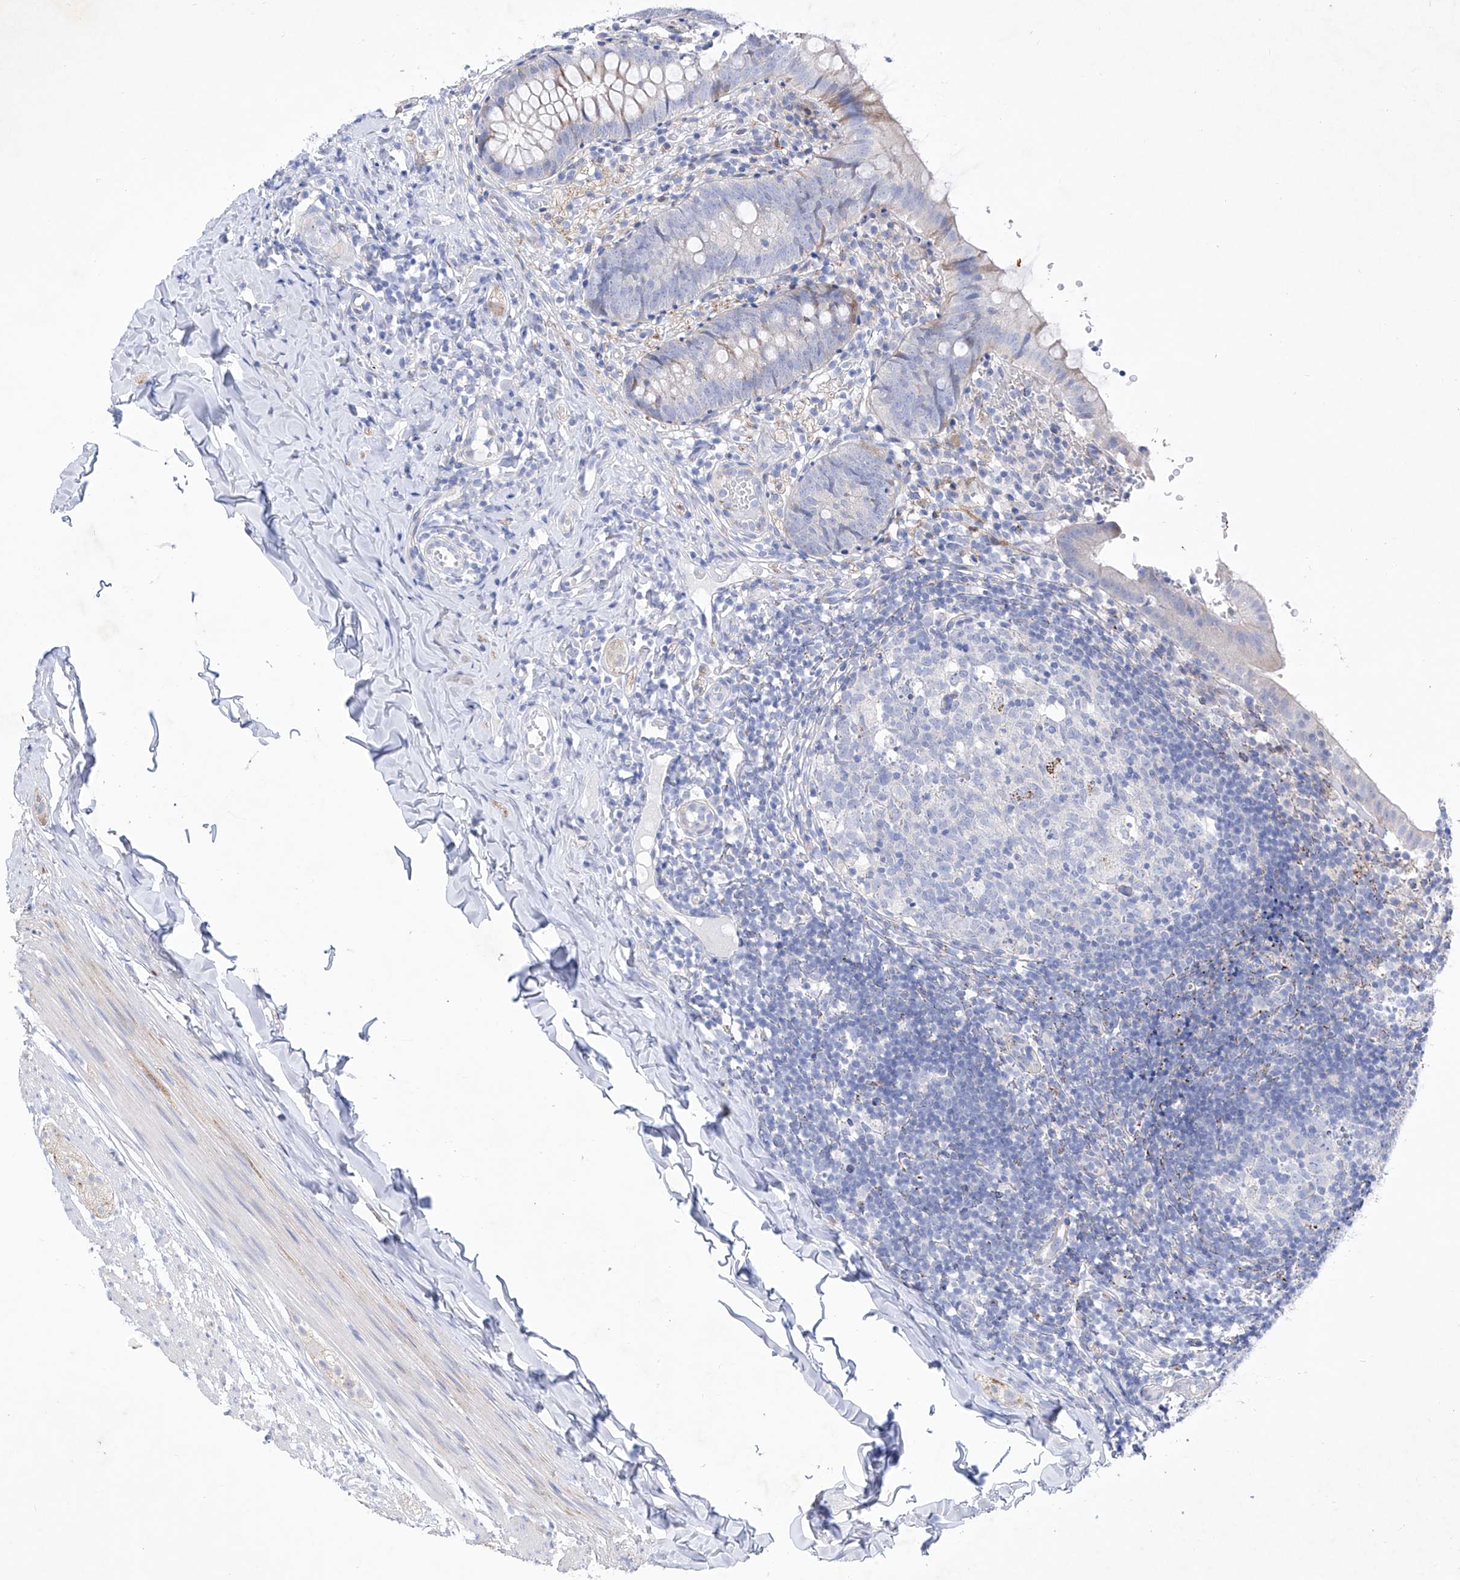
{"staining": {"intensity": "weak", "quantity": "<25%", "location": "cytoplasmic/membranous"}, "tissue": "appendix", "cell_type": "Glandular cells", "image_type": "normal", "snomed": [{"axis": "morphology", "description": "Normal tissue, NOS"}, {"axis": "topography", "description": "Appendix"}], "caption": "This is an immunohistochemistry (IHC) photomicrograph of unremarkable human appendix. There is no positivity in glandular cells.", "gene": "C1orf87", "patient": {"sex": "male", "age": 8}}